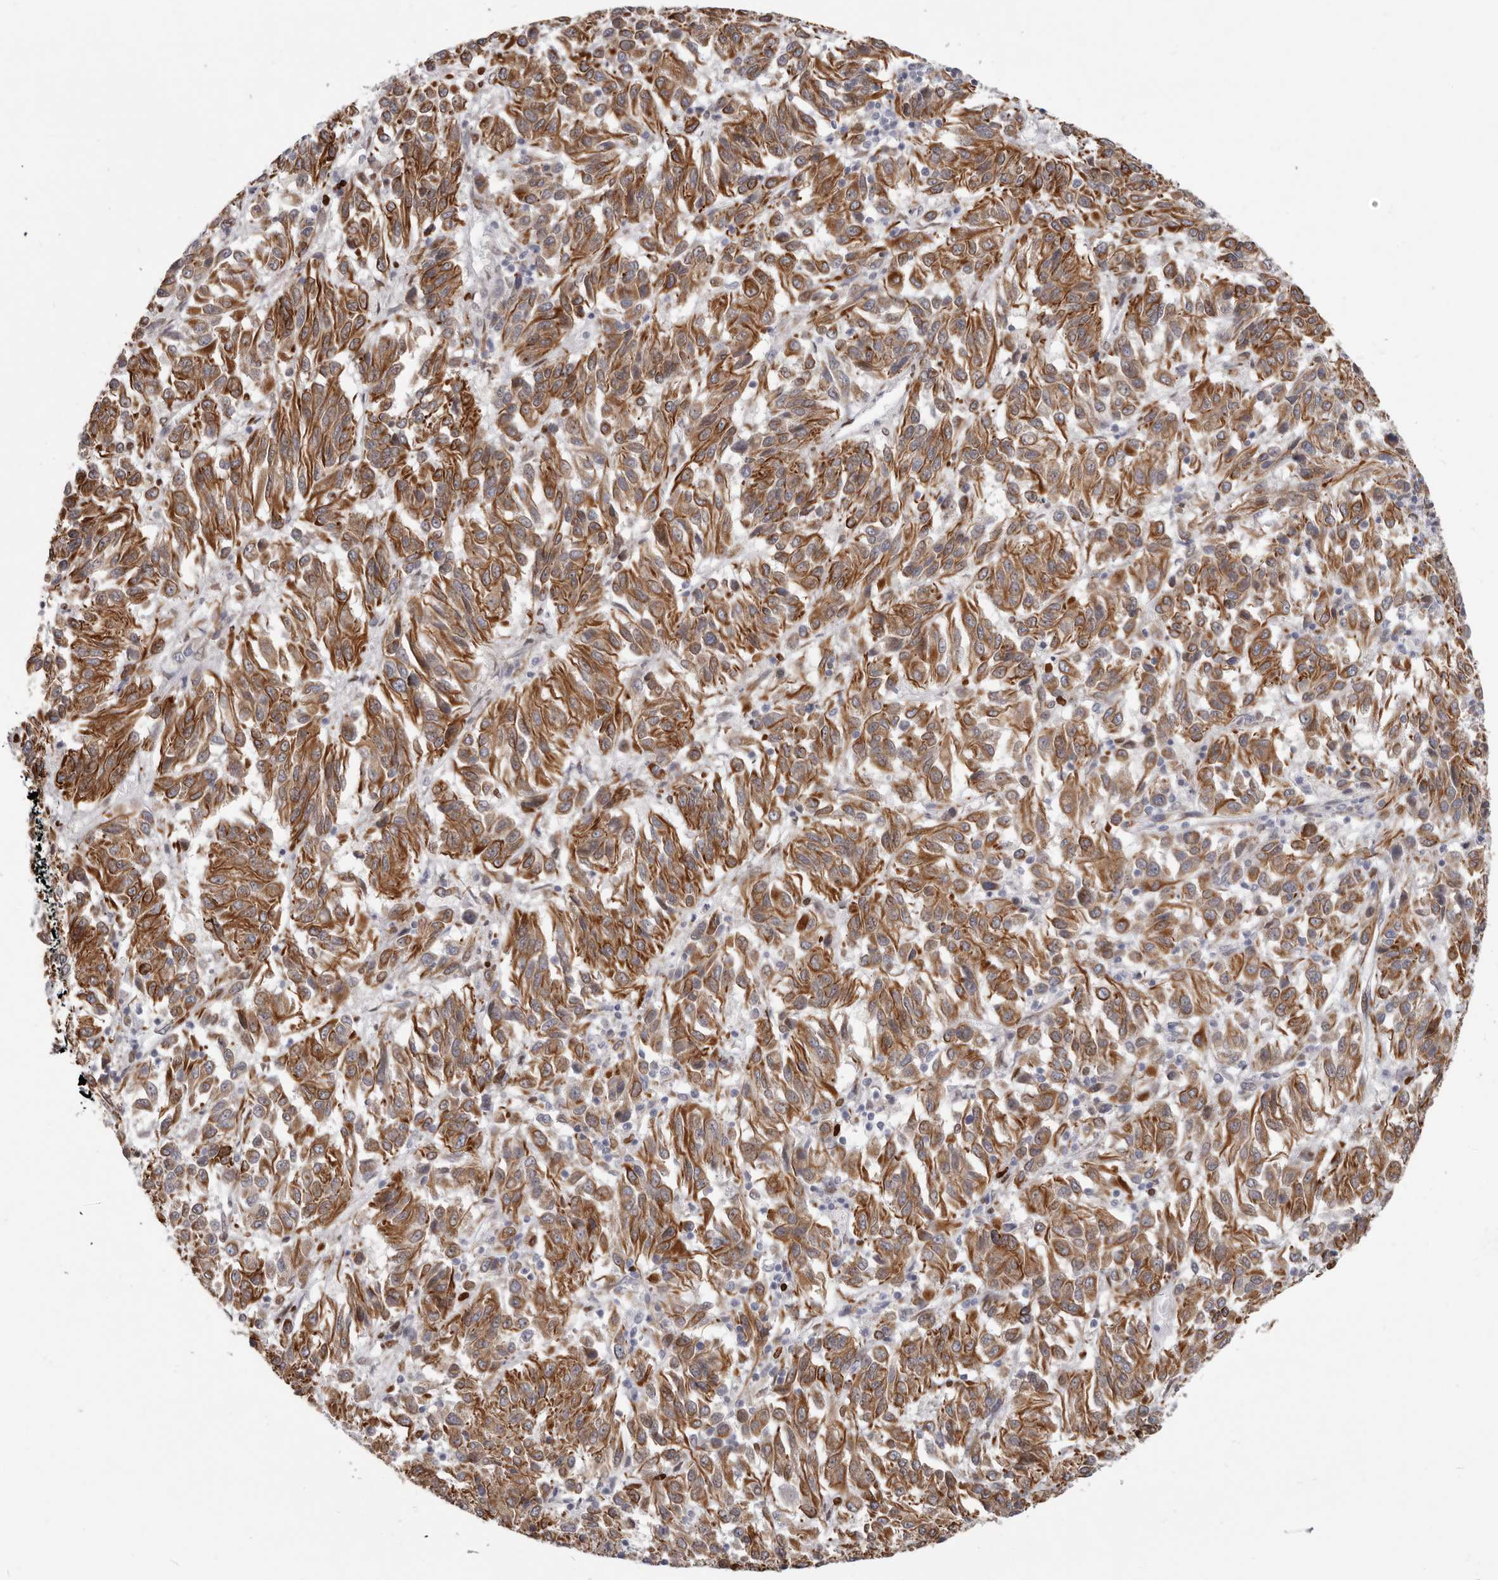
{"staining": {"intensity": "moderate", "quantity": ">75%", "location": "cytoplasmic/membranous"}, "tissue": "melanoma", "cell_type": "Tumor cells", "image_type": "cancer", "snomed": [{"axis": "morphology", "description": "Malignant melanoma, Metastatic site"}, {"axis": "topography", "description": "Lung"}], "caption": "DAB immunohistochemical staining of human malignant melanoma (metastatic site) displays moderate cytoplasmic/membranous protein expression in about >75% of tumor cells.", "gene": "SRP19", "patient": {"sex": "male", "age": 64}}